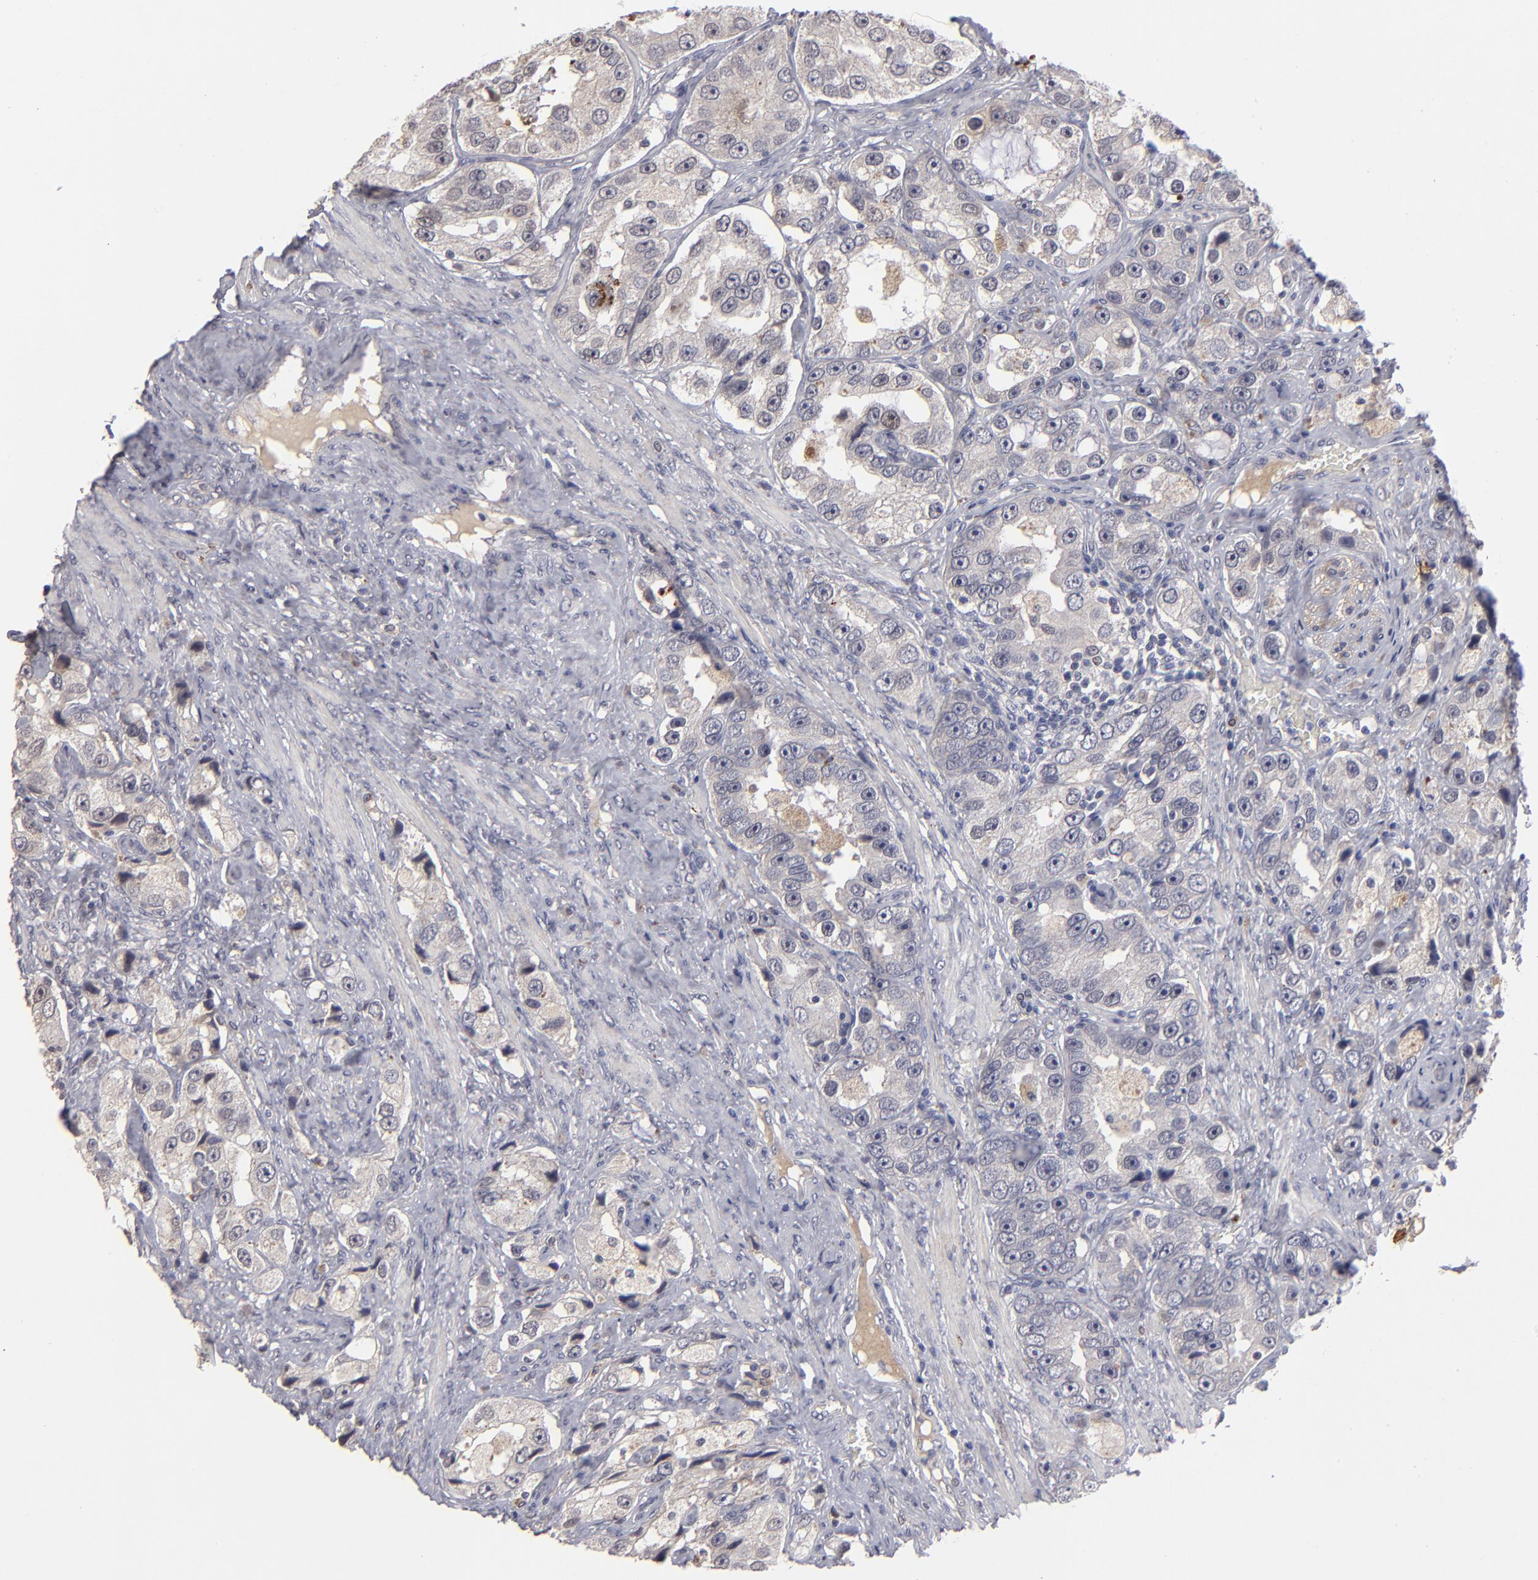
{"staining": {"intensity": "weak", "quantity": "<25%", "location": "cytoplasmic/membranous"}, "tissue": "prostate cancer", "cell_type": "Tumor cells", "image_type": "cancer", "snomed": [{"axis": "morphology", "description": "Adenocarcinoma, High grade"}, {"axis": "topography", "description": "Prostate"}], "caption": "IHC image of neoplastic tissue: prostate cancer stained with DAB (3,3'-diaminobenzidine) reveals no significant protein expression in tumor cells.", "gene": "GPM6B", "patient": {"sex": "male", "age": 63}}